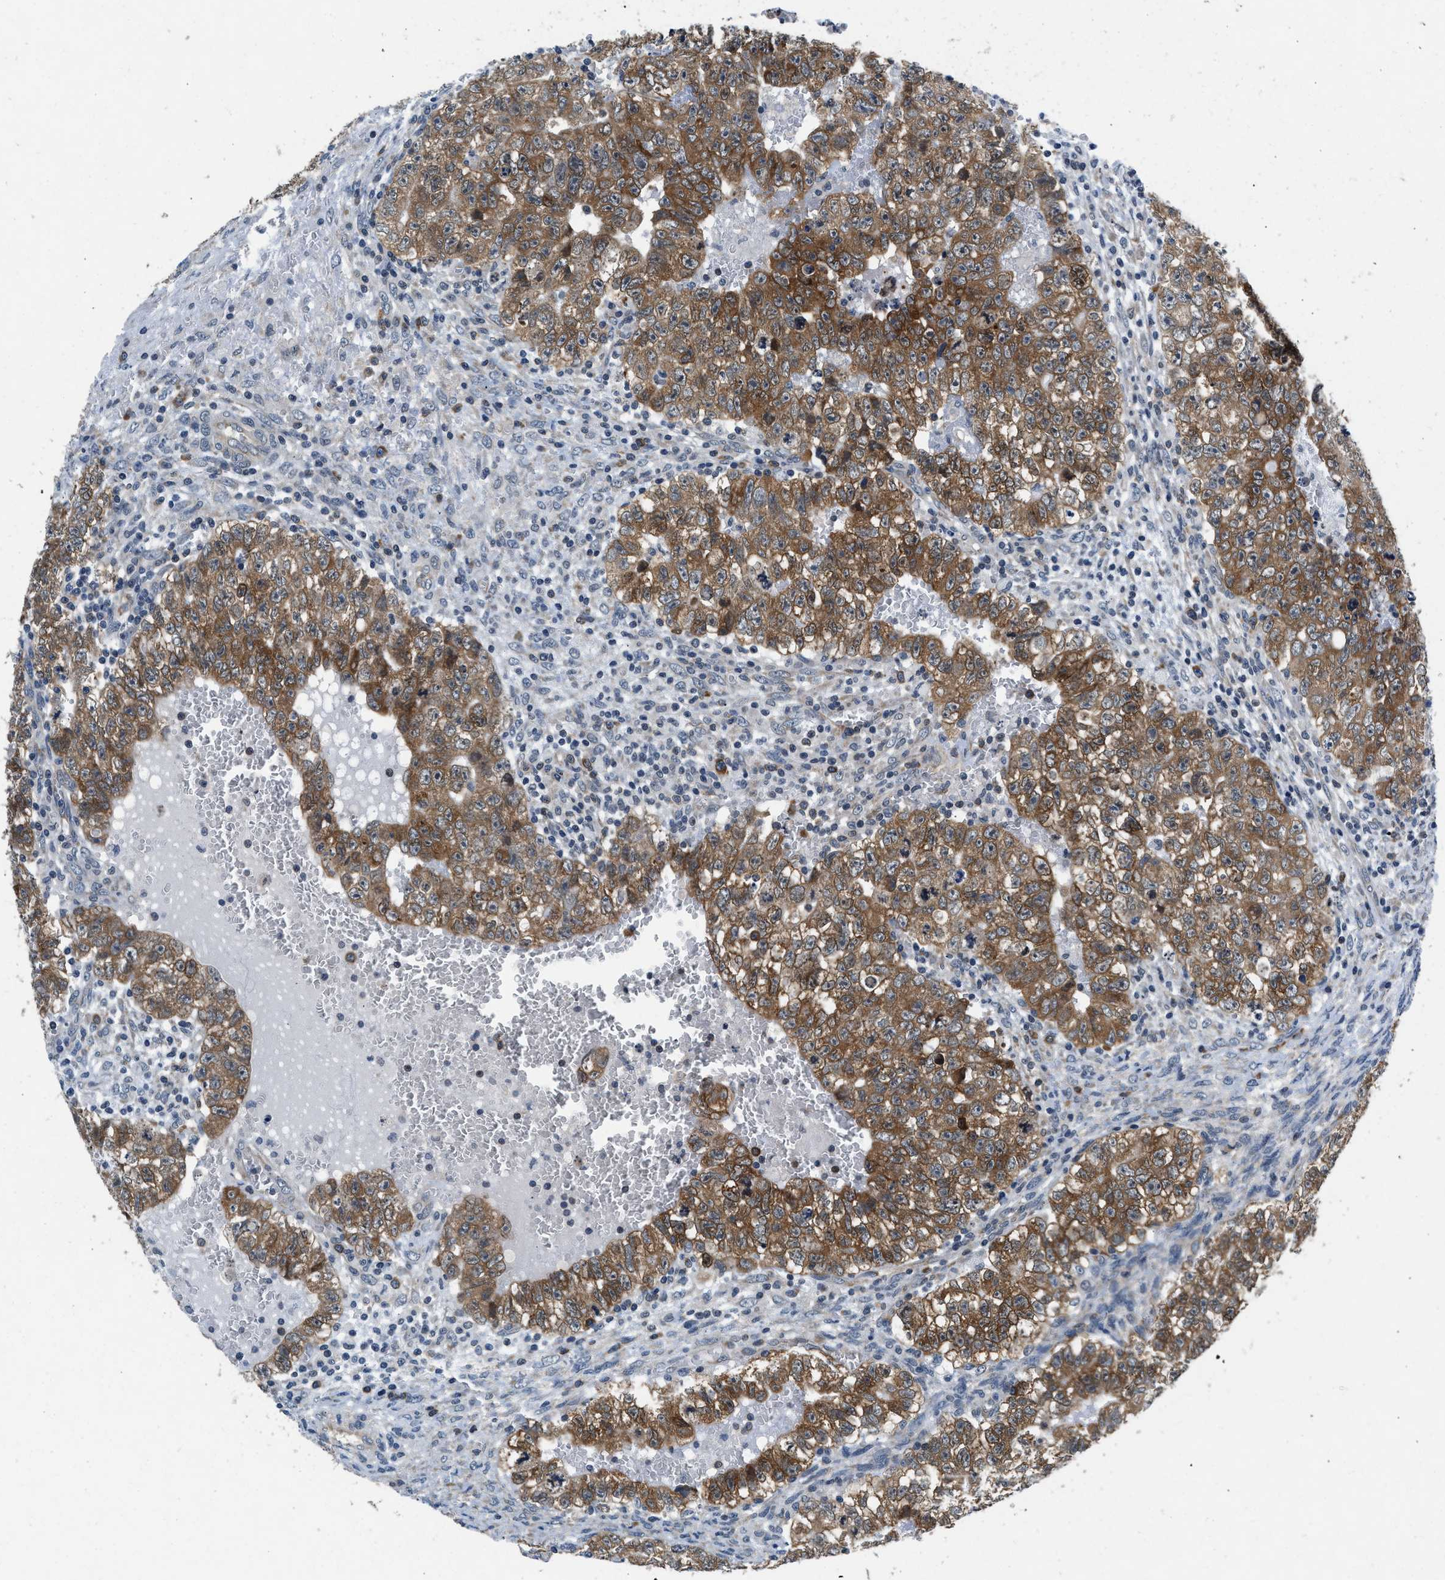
{"staining": {"intensity": "strong", "quantity": ">75%", "location": "cytoplasmic/membranous"}, "tissue": "testis cancer", "cell_type": "Tumor cells", "image_type": "cancer", "snomed": [{"axis": "morphology", "description": "Seminoma, NOS"}, {"axis": "morphology", "description": "Carcinoma, Embryonal, NOS"}, {"axis": "topography", "description": "Testis"}], "caption": "Immunohistochemical staining of testis embryonal carcinoma displays high levels of strong cytoplasmic/membranous staining in about >75% of tumor cells. (DAB (3,3'-diaminobenzidine) IHC with brightfield microscopy, high magnification).", "gene": "PA2G4", "patient": {"sex": "male", "age": 38}}